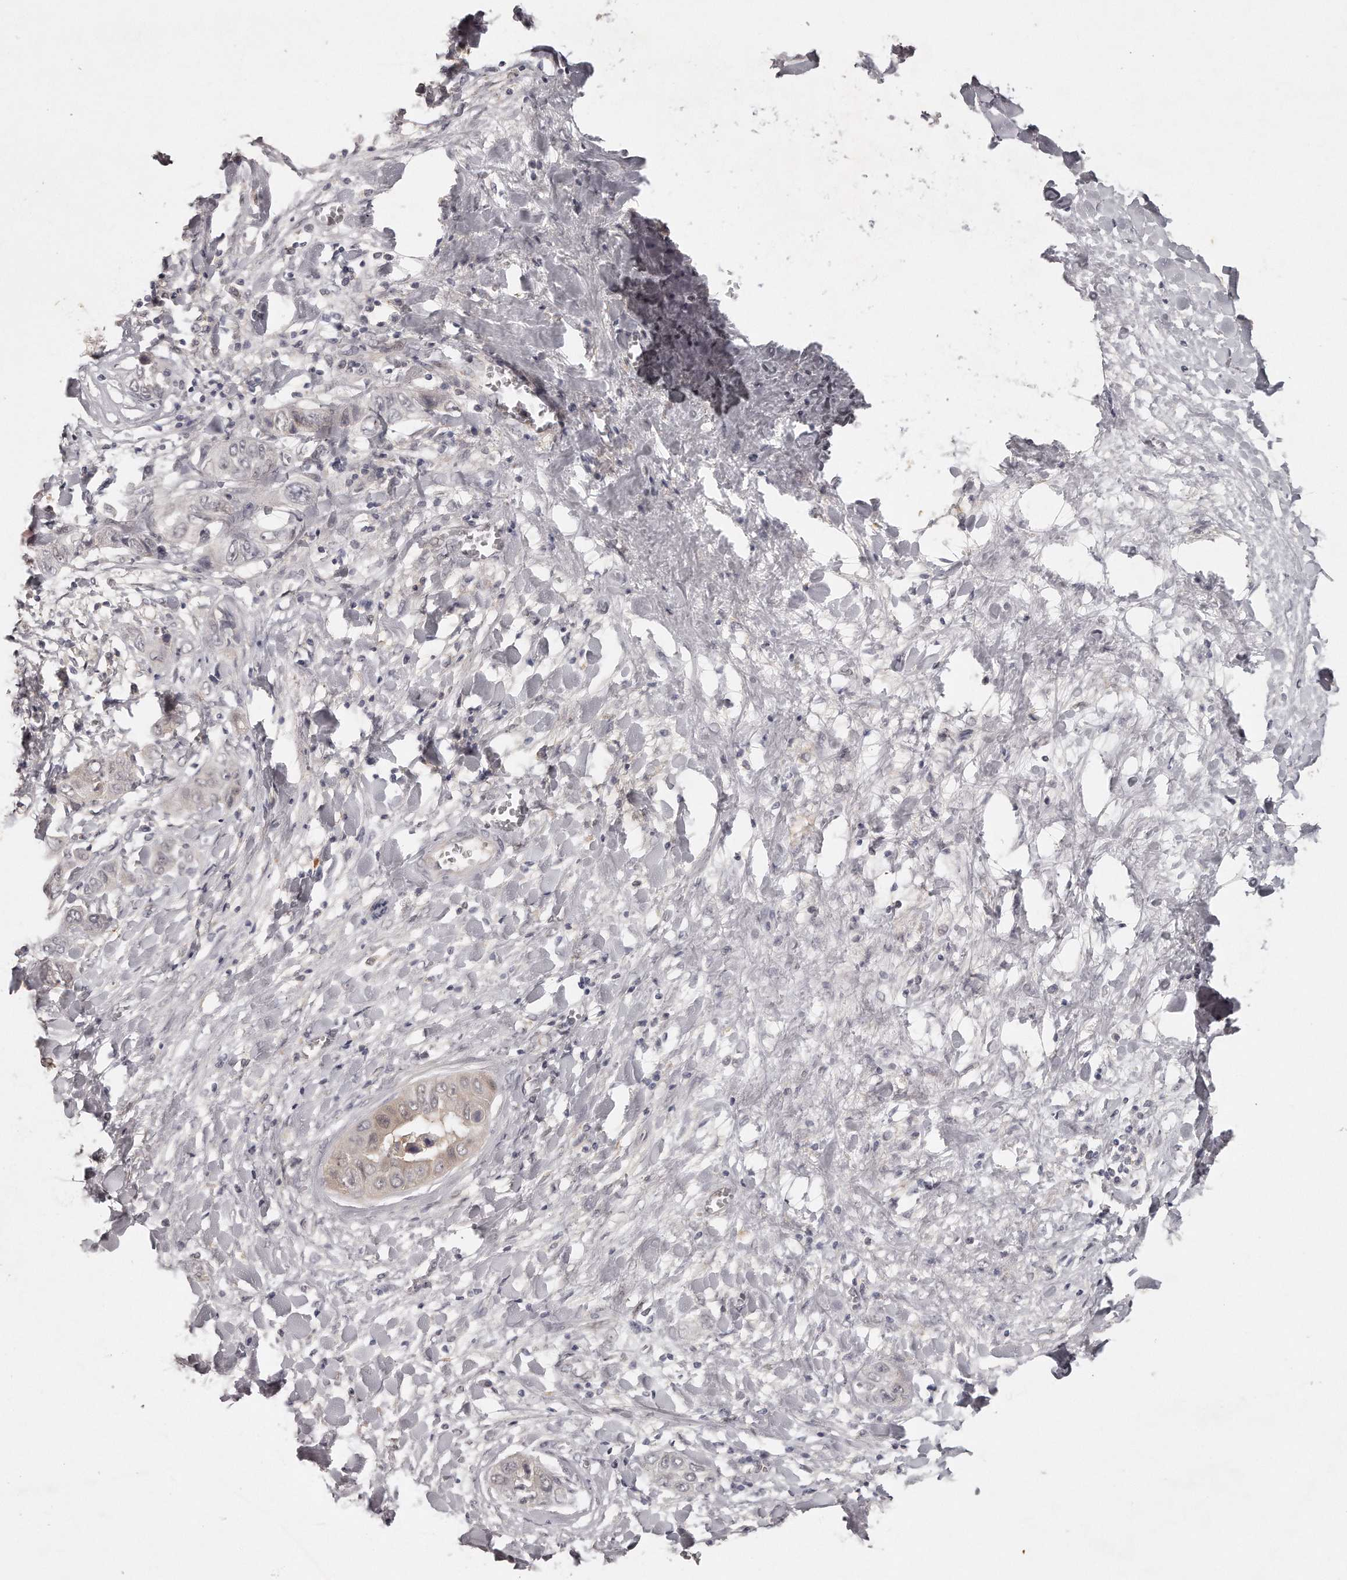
{"staining": {"intensity": "weak", "quantity": "<25%", "location": "nuclear"}, "tissue": "liver cancer", "cell_type": "Tumor cells", "image_type": "cancer", "snomed": [{"axis": "morphology", "description": "Cholangiocarcinoma"}, {"axis": "topography", "description": "Liver"}], "caption": "This histopathology image is of liver cancer (cholangiocarcinoma) stained with immunohistochemistry to label a protein in brown with the nuclei are counter-stained blue. There is no expression in tumor cells.", "gene": "GGCT", "patient": {"sex": "female", "age": 52}}